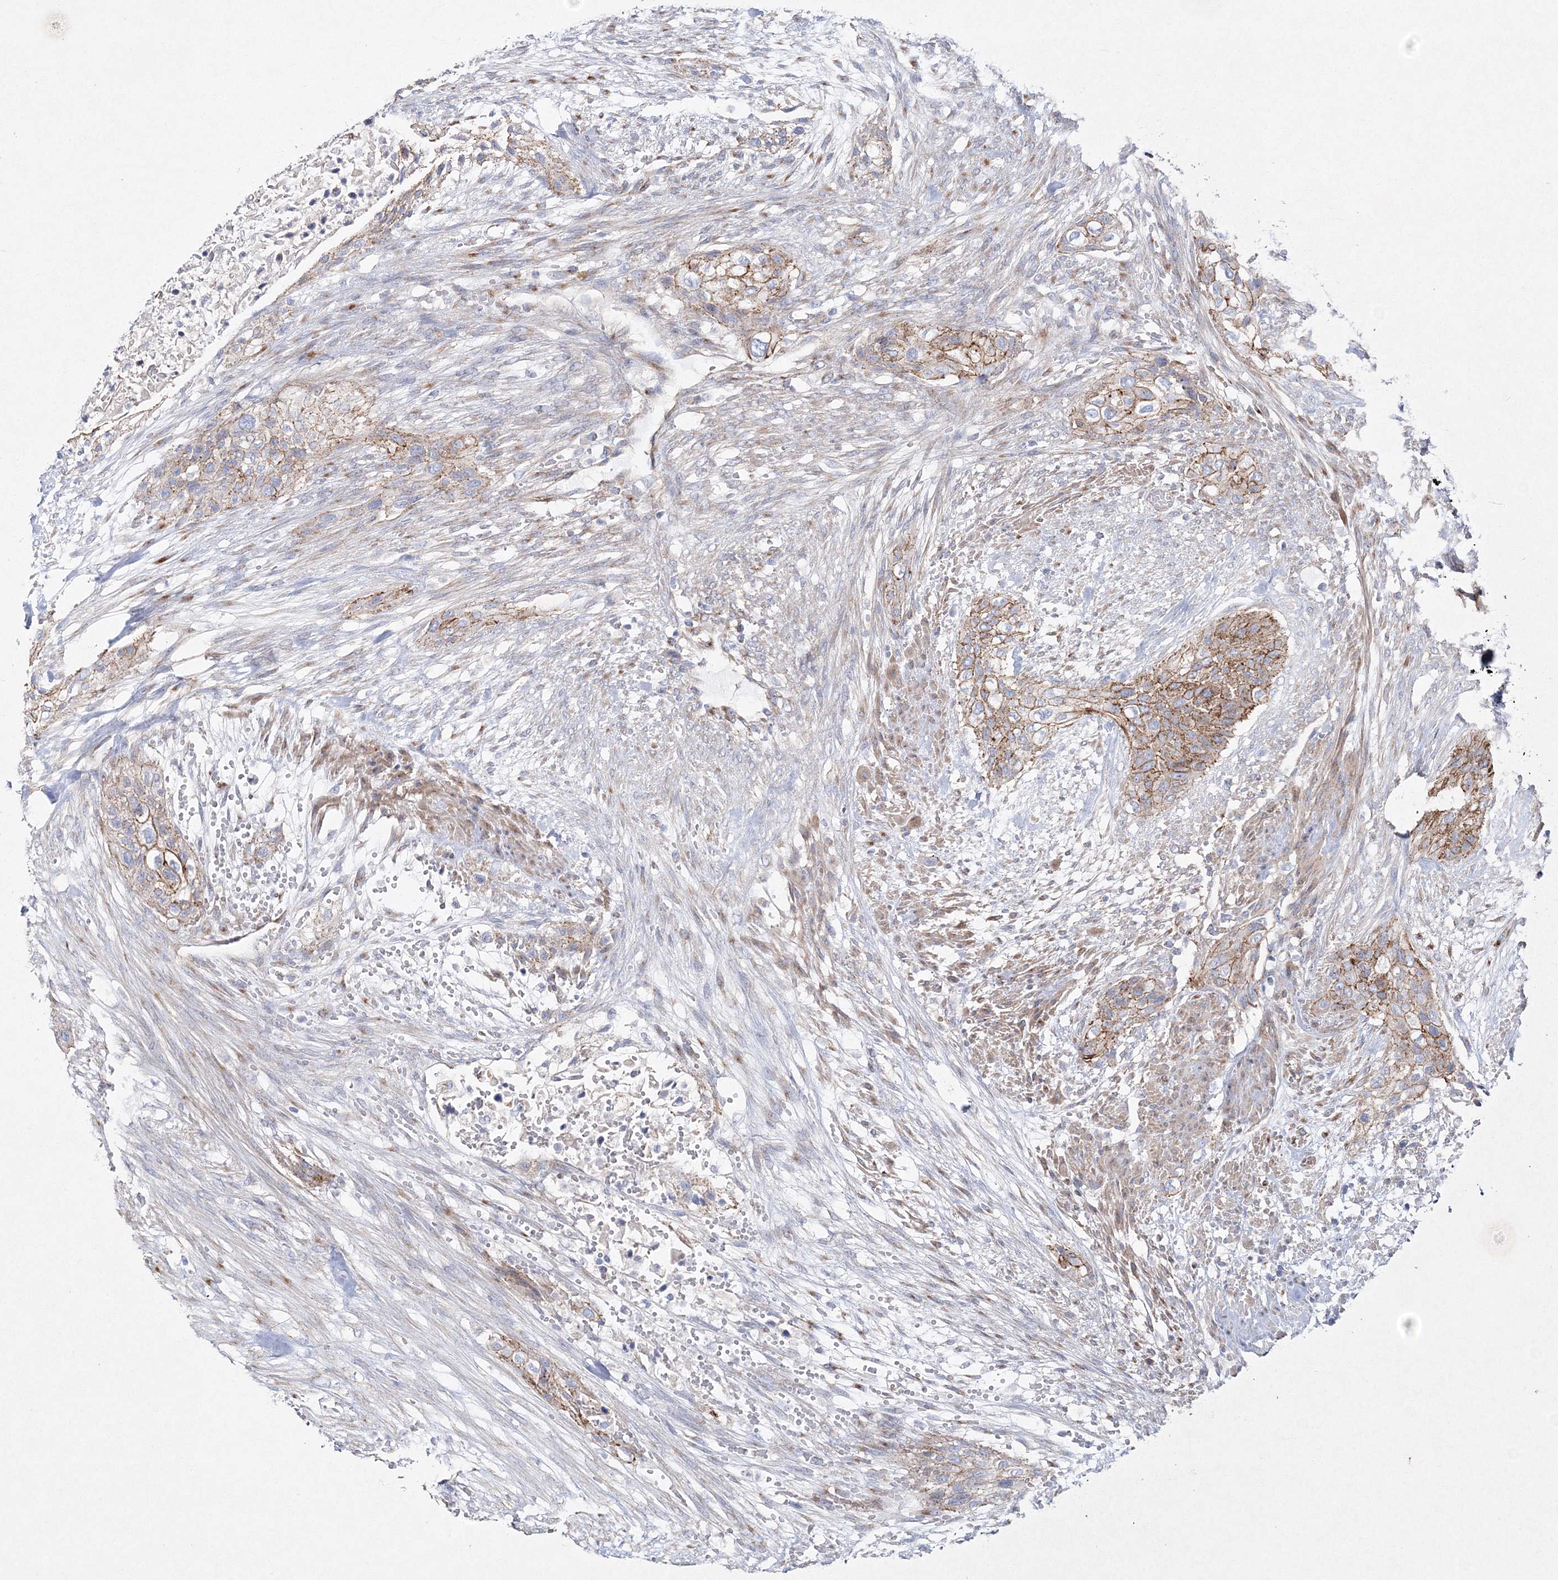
{"staining": {"intensity": "moderate", "quantity": ">75%", "location": "cytoplasmic/membranous"}, "tissue": "urothelial cancer", "cell_type": "Tumor cells", "image_type": "cancer", "snomed": [{"axis": "morphology", "description": "Urothelial carcinoma, High grade"}, {"axis": "topography", "description": "Urinary bladder"}], "caption": "High-magnification brightfield microscopy of high-grade urothelial carcinoma stained with DAB (brown) and counterstained with hematoxylin (blue). tumor cells exhibit moderate cytoplasmic/membranous positivity is appreciated in about>75% of cells. The staining is performed using DAB (3,3'-diaminobenzidine) brown chromogen to label protein expression. The nuclei are counter-stained blue using hematoxylin.", "gene": "NAA40", "patient": {"sex": "male", "age": 35}}